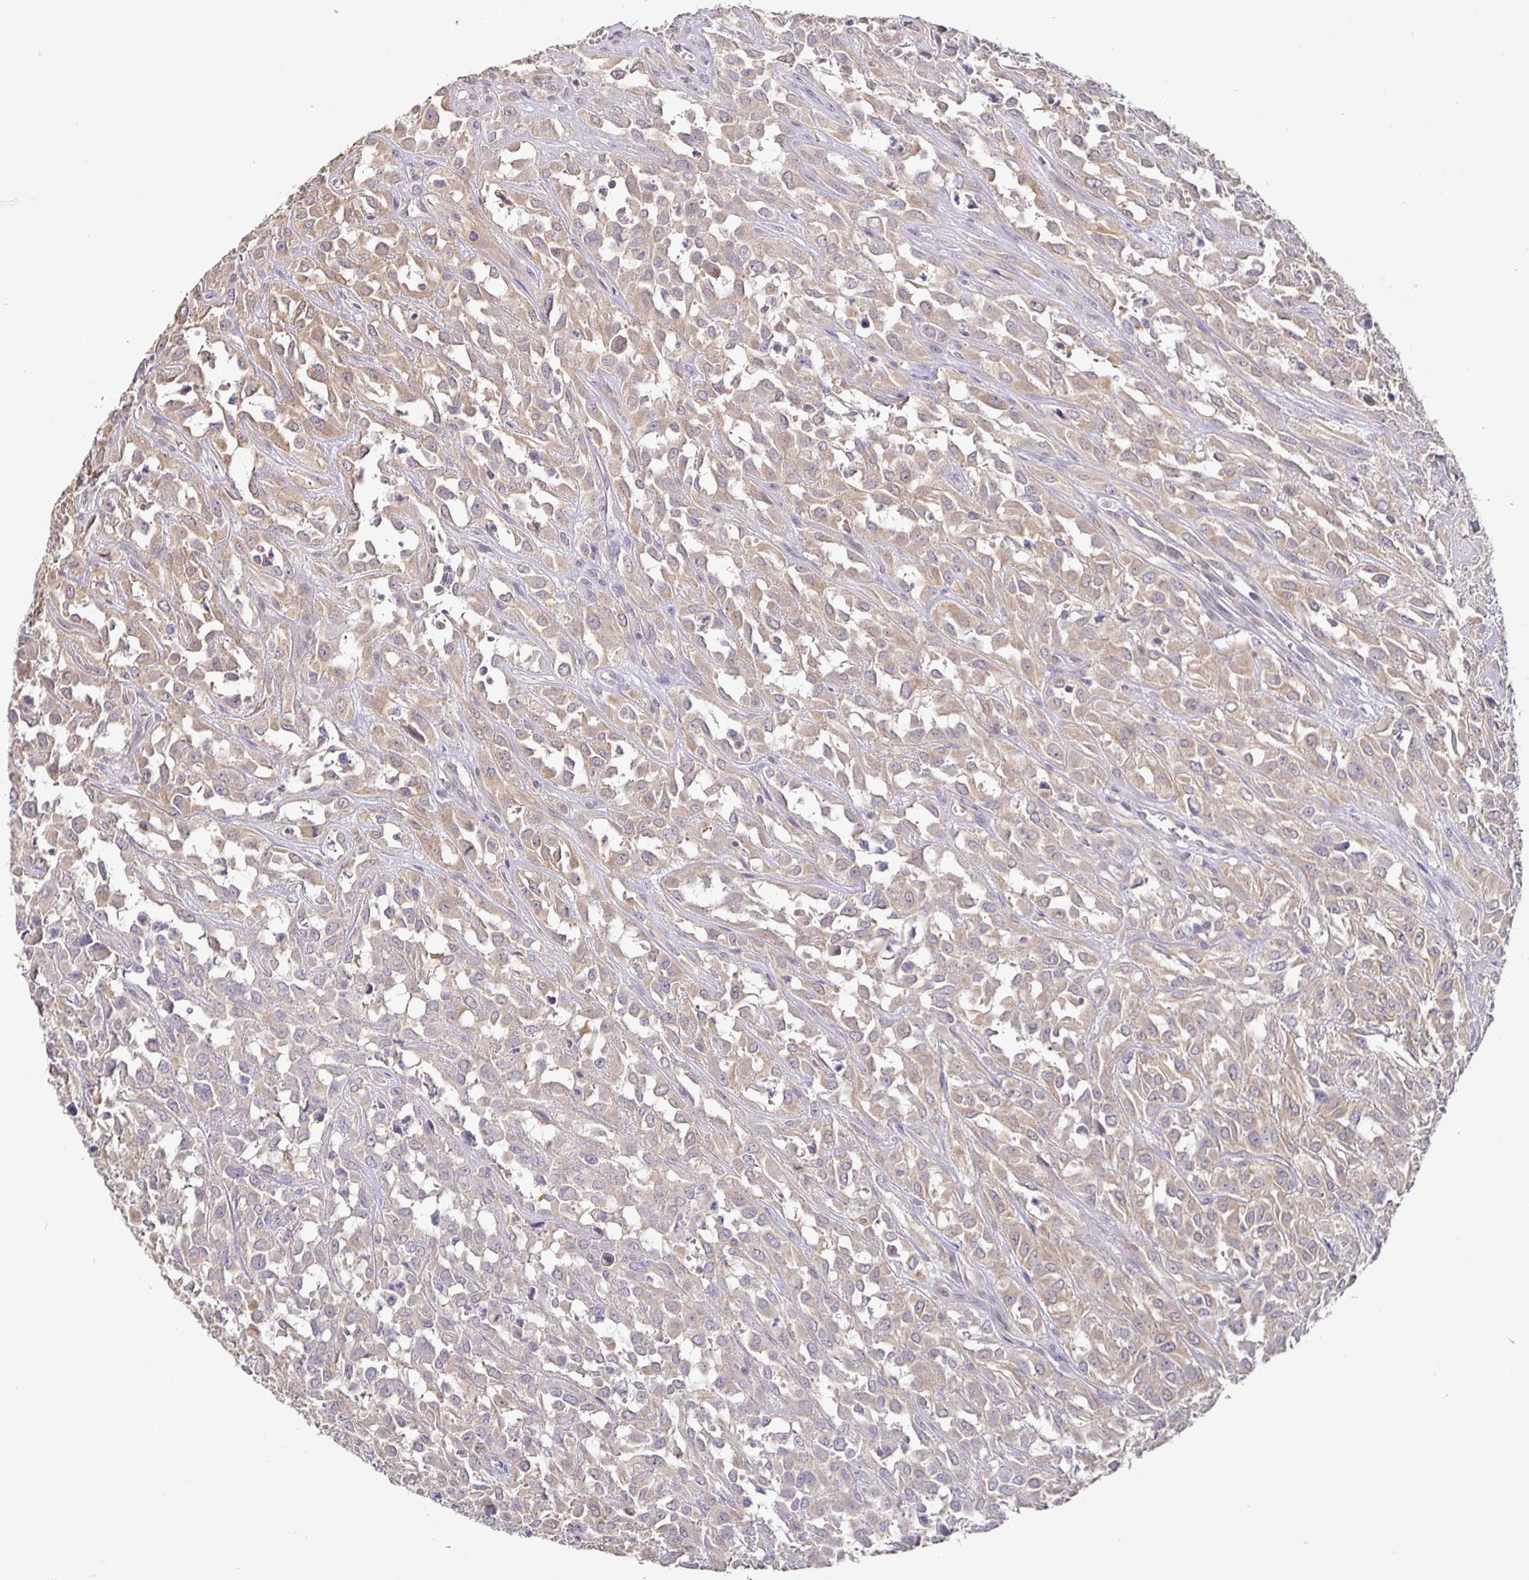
{"staining": {"intensity": "weak", "quantity": ">75%", "location": "cytoplasmic/membranous"}, "tissue": "urothelial cancer", "cell_type": "Tumor cells", "image_type": "cancer", "snomed": [{"axis": "morphology", "description": "Urothelial carcinoma, High grade"}, {"axis": "topography", "description": "Urinary bladder"}], "caption": "This is an image of IHC staining of high-grade urothelial carcinoma, which shows weak expression in the cytoplasmic/membranous of tumor cells.", "gene": "SHISA4", "patient": {"sex": "male", "age": 67}}